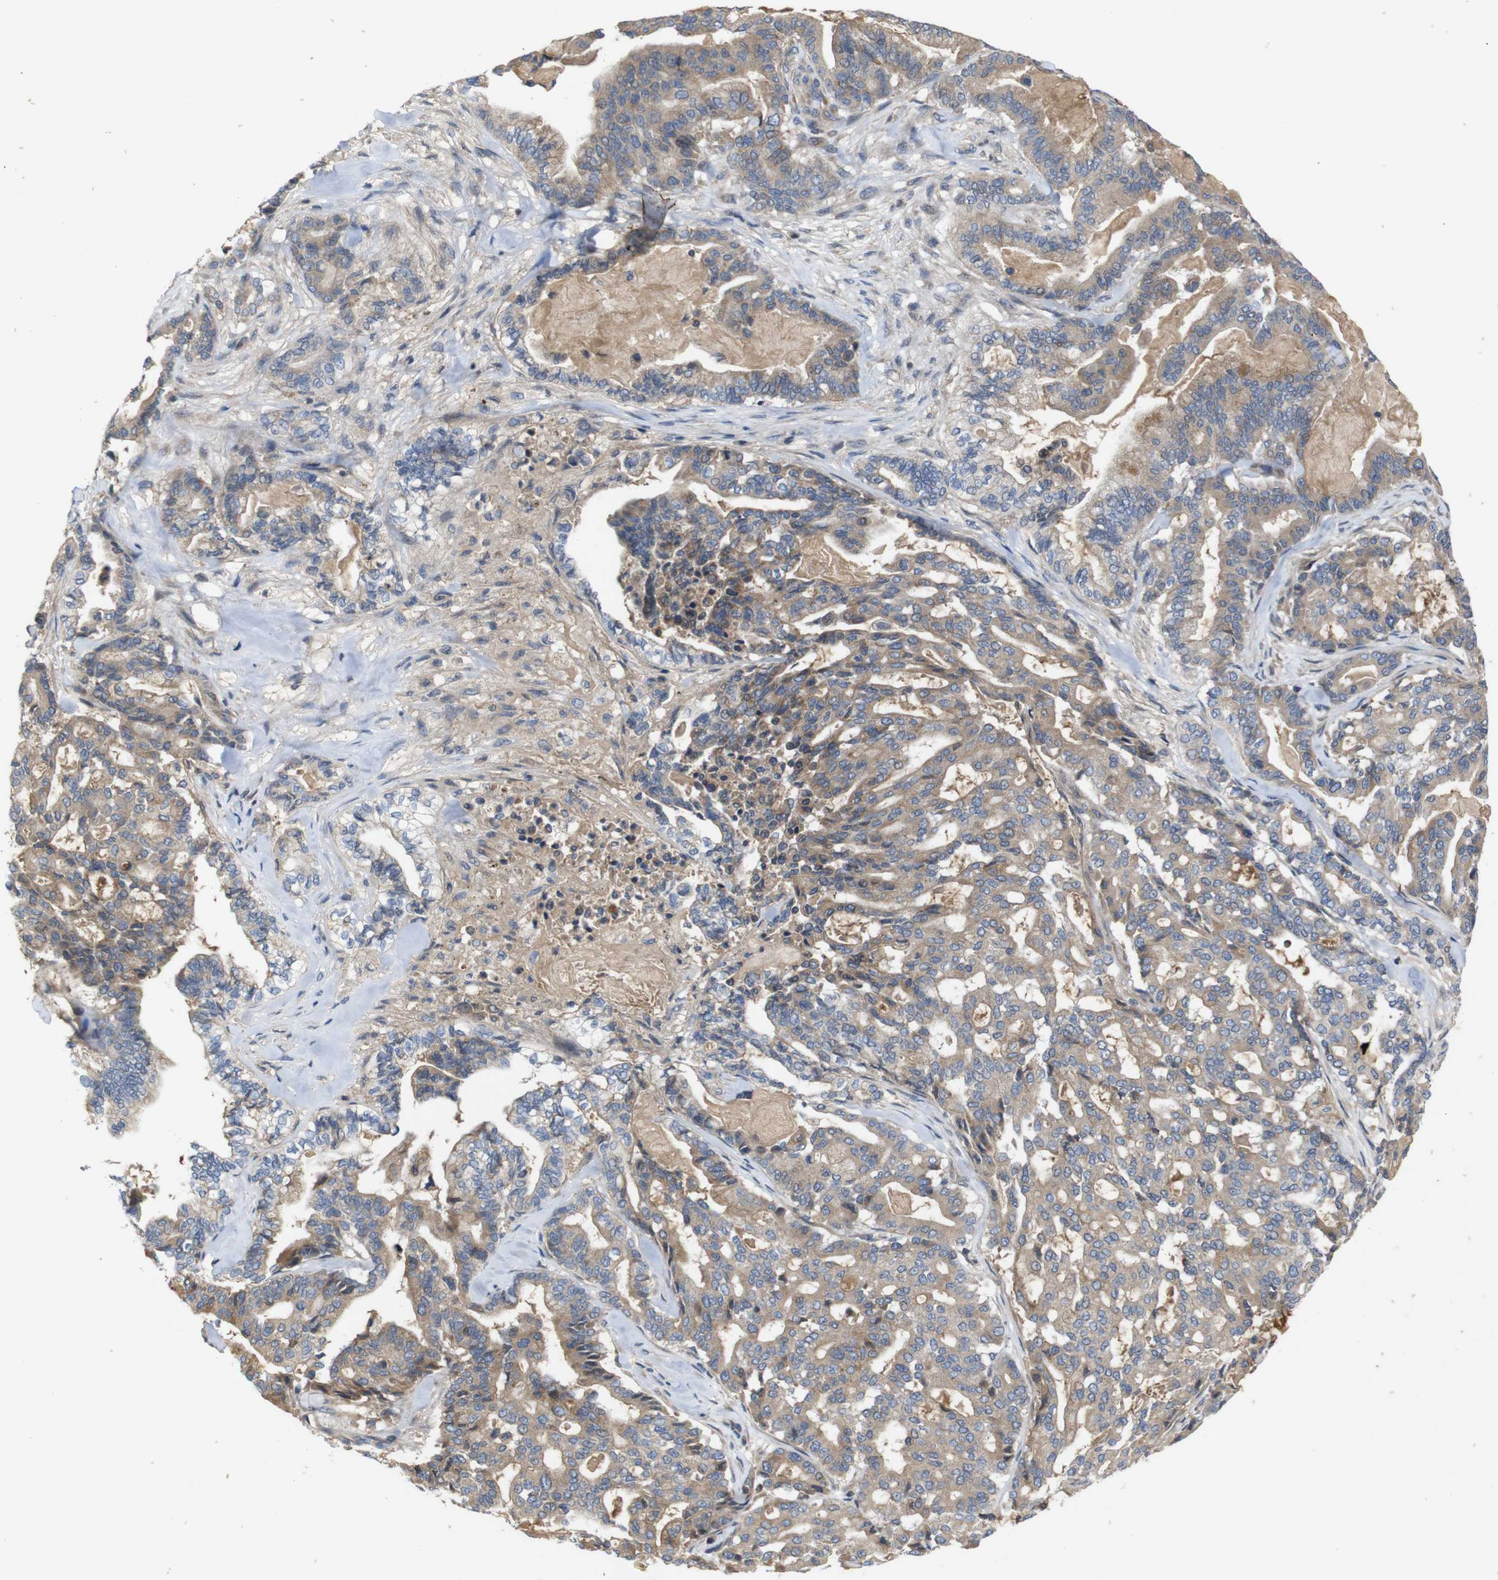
{"staining": {"intensity": "moderate", "quantity": ">75%", "location": "cytoplasmic/membranous"}, "tissue": "pancreatic cancer", "cell_type": "Tumor cells", "image_type": "cancer", "snomed": [{"axis": "morphology", "description": "Adenocarcinoma, NOS"}, {"axis": "topography", "description": "Pancreas"}], "caption": "Immunohistochemistry of human adenocarcinoma (pancreatic) displays medium levels of moderate cytoplasmic/membranous expression in approximately >75% of tumor cells.", "gene": "PTPN1", "patient": {"sex": "male", "age": 63}}